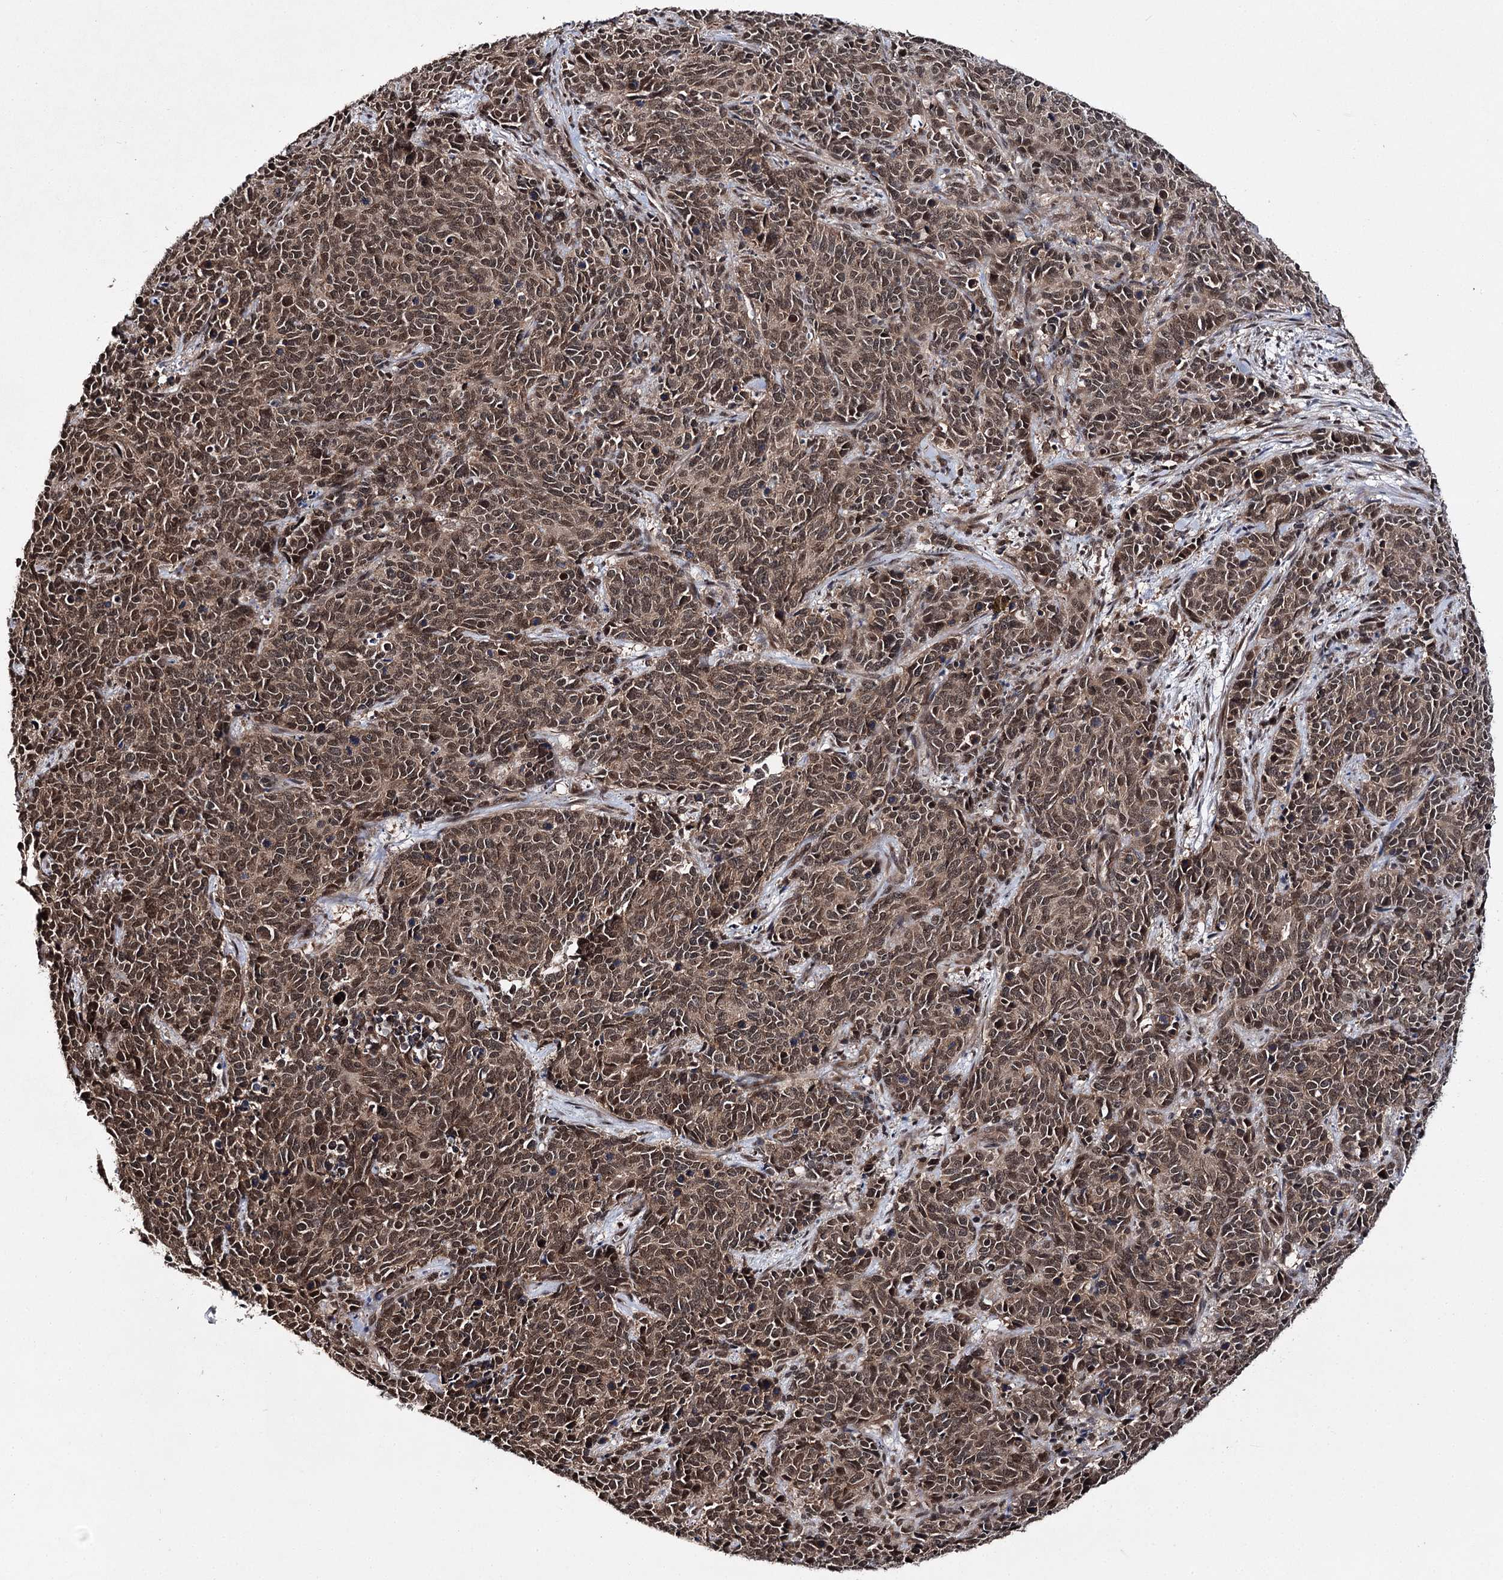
{"staining": {"intensity": "moderate", "quantity": ">75%", "location": "cytoplasmic/membranous,nuclear"}, "tissue": "cervical cancer", "cell_type": "Tumor cells", "image_type": "cancer", "snomed": [{"axis": "morphology", "description": "Squamous cell carcinoma, NOS"}, {"axis": "topography", "description": "Cervix"}], "caption": "High-magnification brightfield microscopy of cervical cancer stained with DAB (brown) and counterstained with hematoxylin (blue). tumor cells exhibit moderate cytoplasmic/membranous and nuclear positivity is appreciated in approximately>75% of cells. Nuclei are stained in blue.", "gene": "FAM53B", "patient": {"sex": "female", "age": 60}}